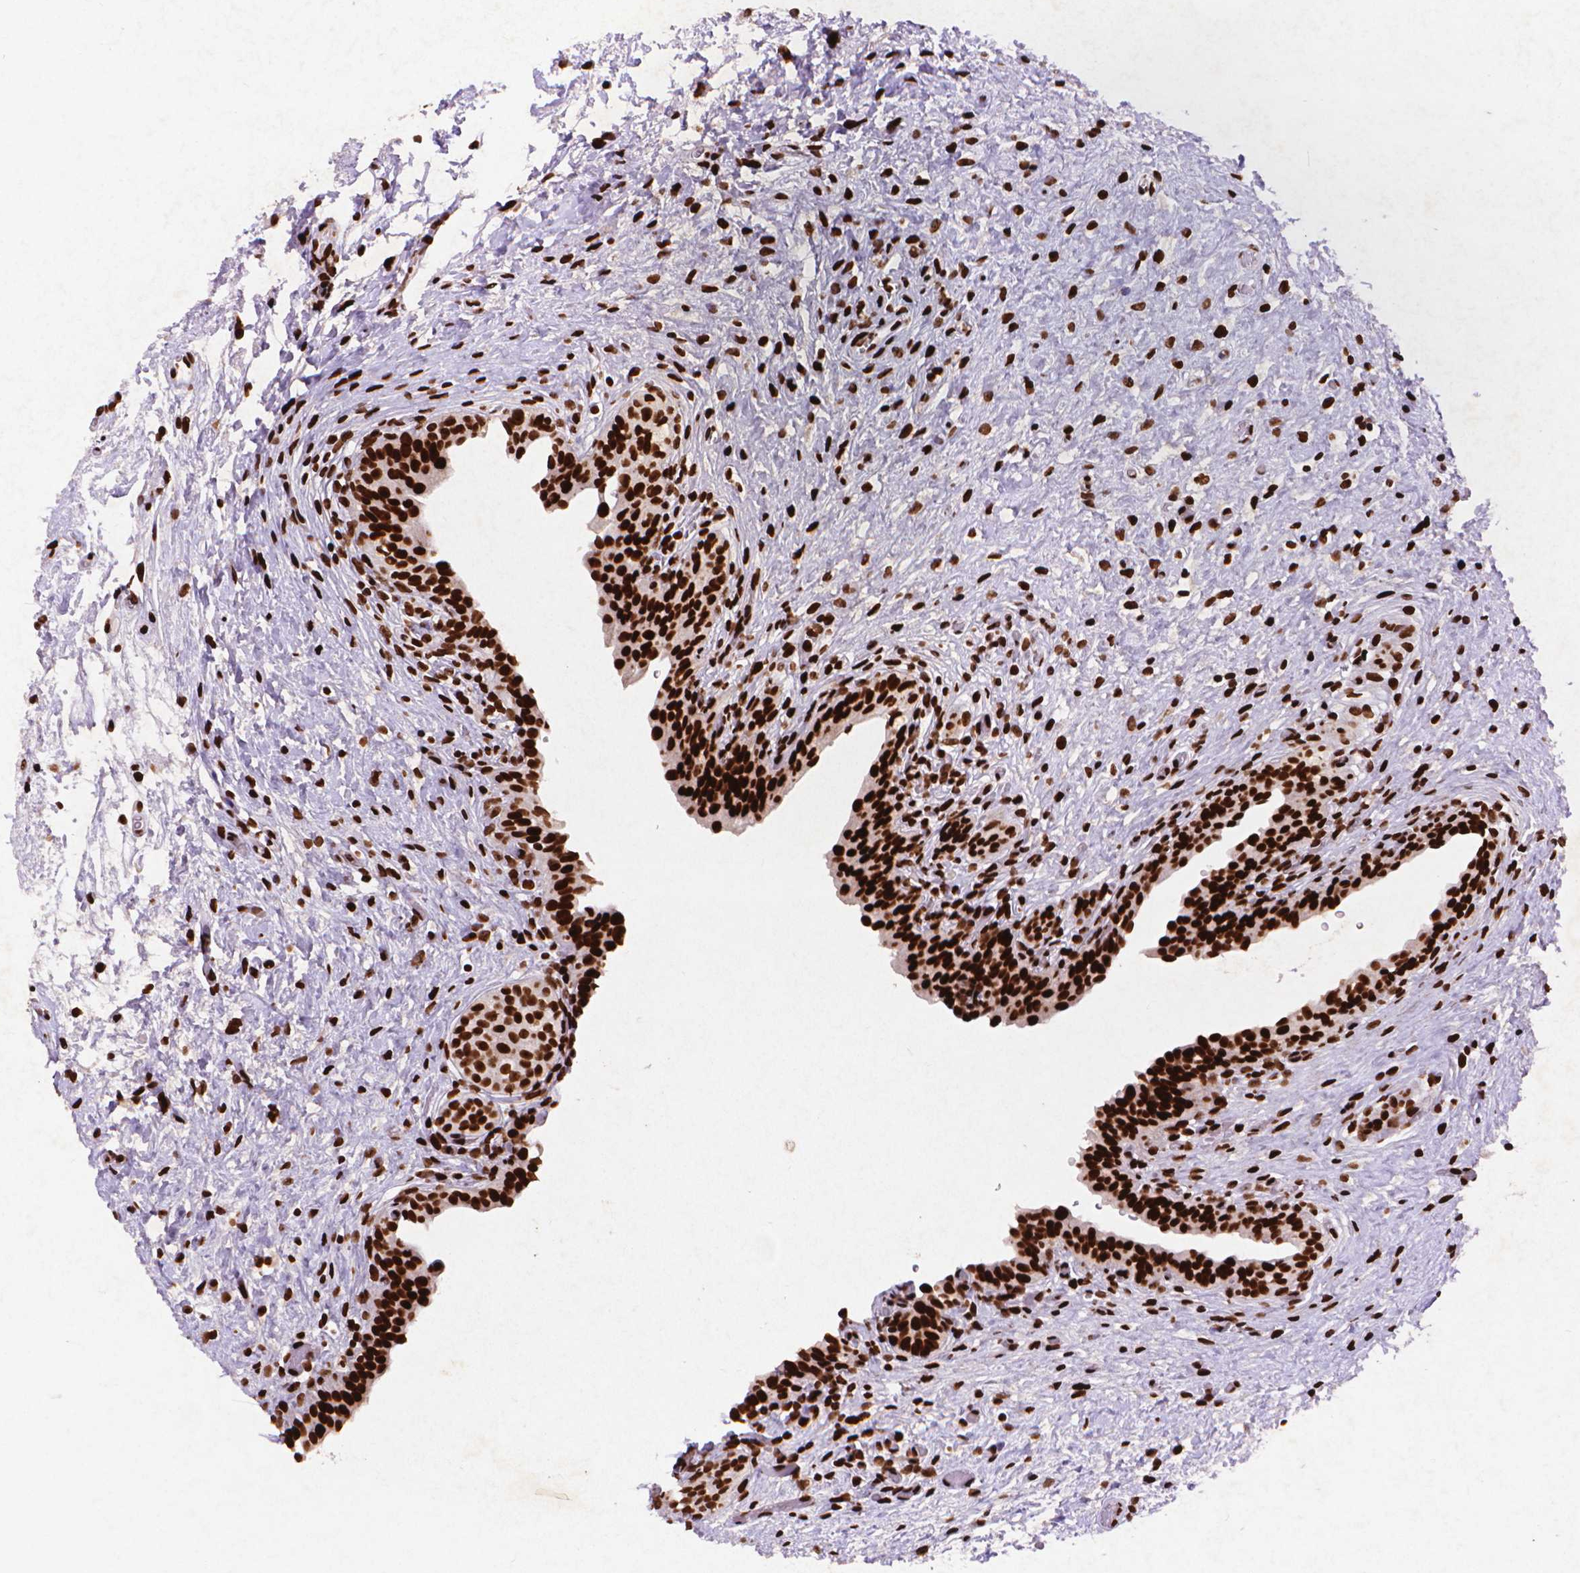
{"staining": {"intensity": "strong", "quantity": ">75%", "location": "nuclear"}, "tissue": "urinary bladder", "cell_type": "Urothelial cells", "image_type": "normal", "snomed": [{"axis": "morphology", "description": "Normal tissue, NOS"}, {"axis": "topography", "description": "Urinary bladder"}], "caption": "Immunohistochemistry micrograph of benign urinary bladder stained for a protein (brown), which shows high levels of strong nuclear positivity in about >75% of urothelial cells.", "gene": "CITED2", "patient": {"sex": "male", "age": 69}}